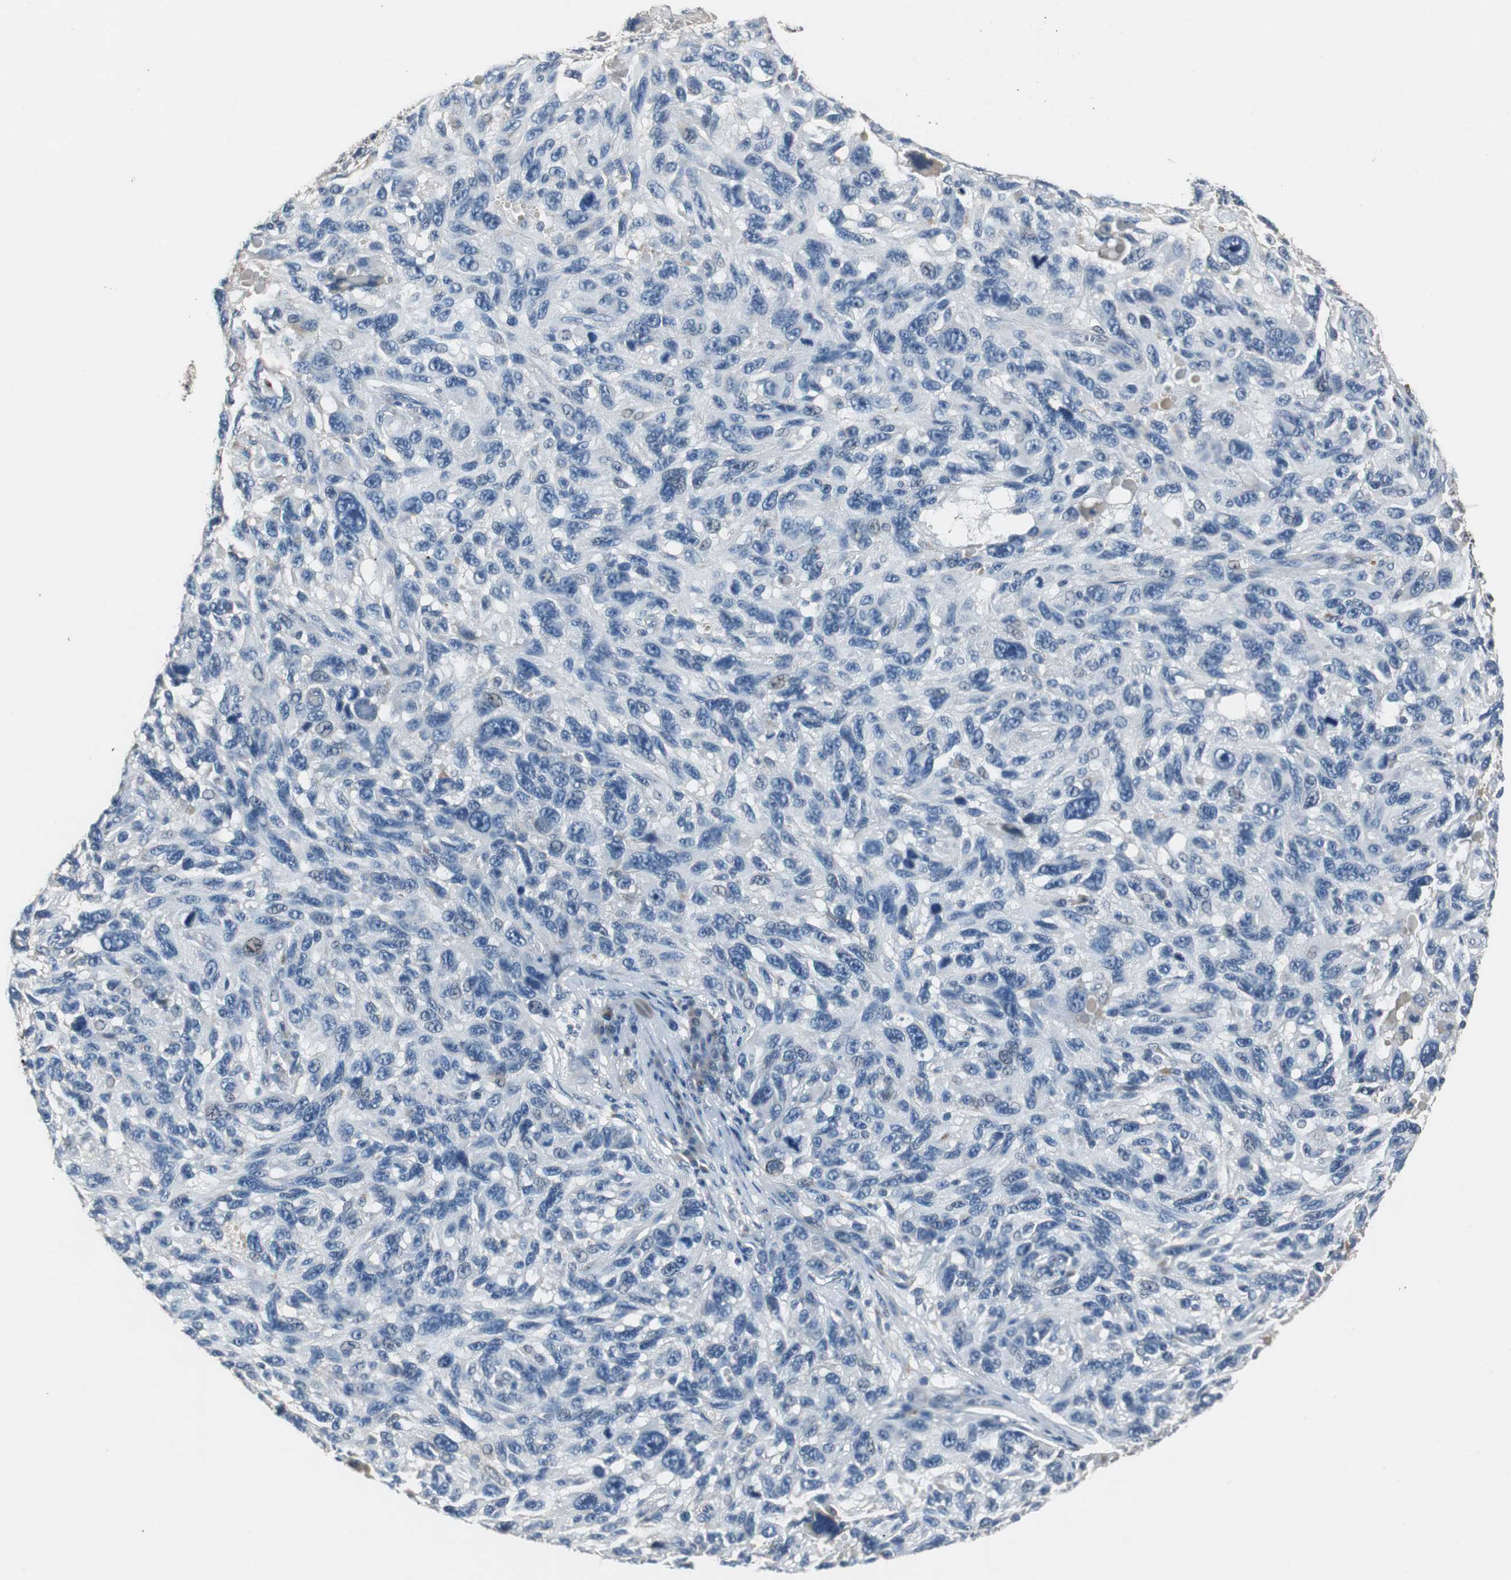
{"staining": {"intensity": "negative", "quantity": "none", "location": "none"}, "tissue": "melanoma", "cell_type": "Tumor cells", "image_type": "cancer", "snomed": [{"axis": "morphology", "description": "Malignant melanoma, NOS"}, {"axis": "topography", "description": "Skin"}], "caption": "Melanoma was stained to show a protein in brown. There is no significant staining in tumor cells.", "gene": "PCYT1B", "patient": {"sex": "male", "age": 53}}